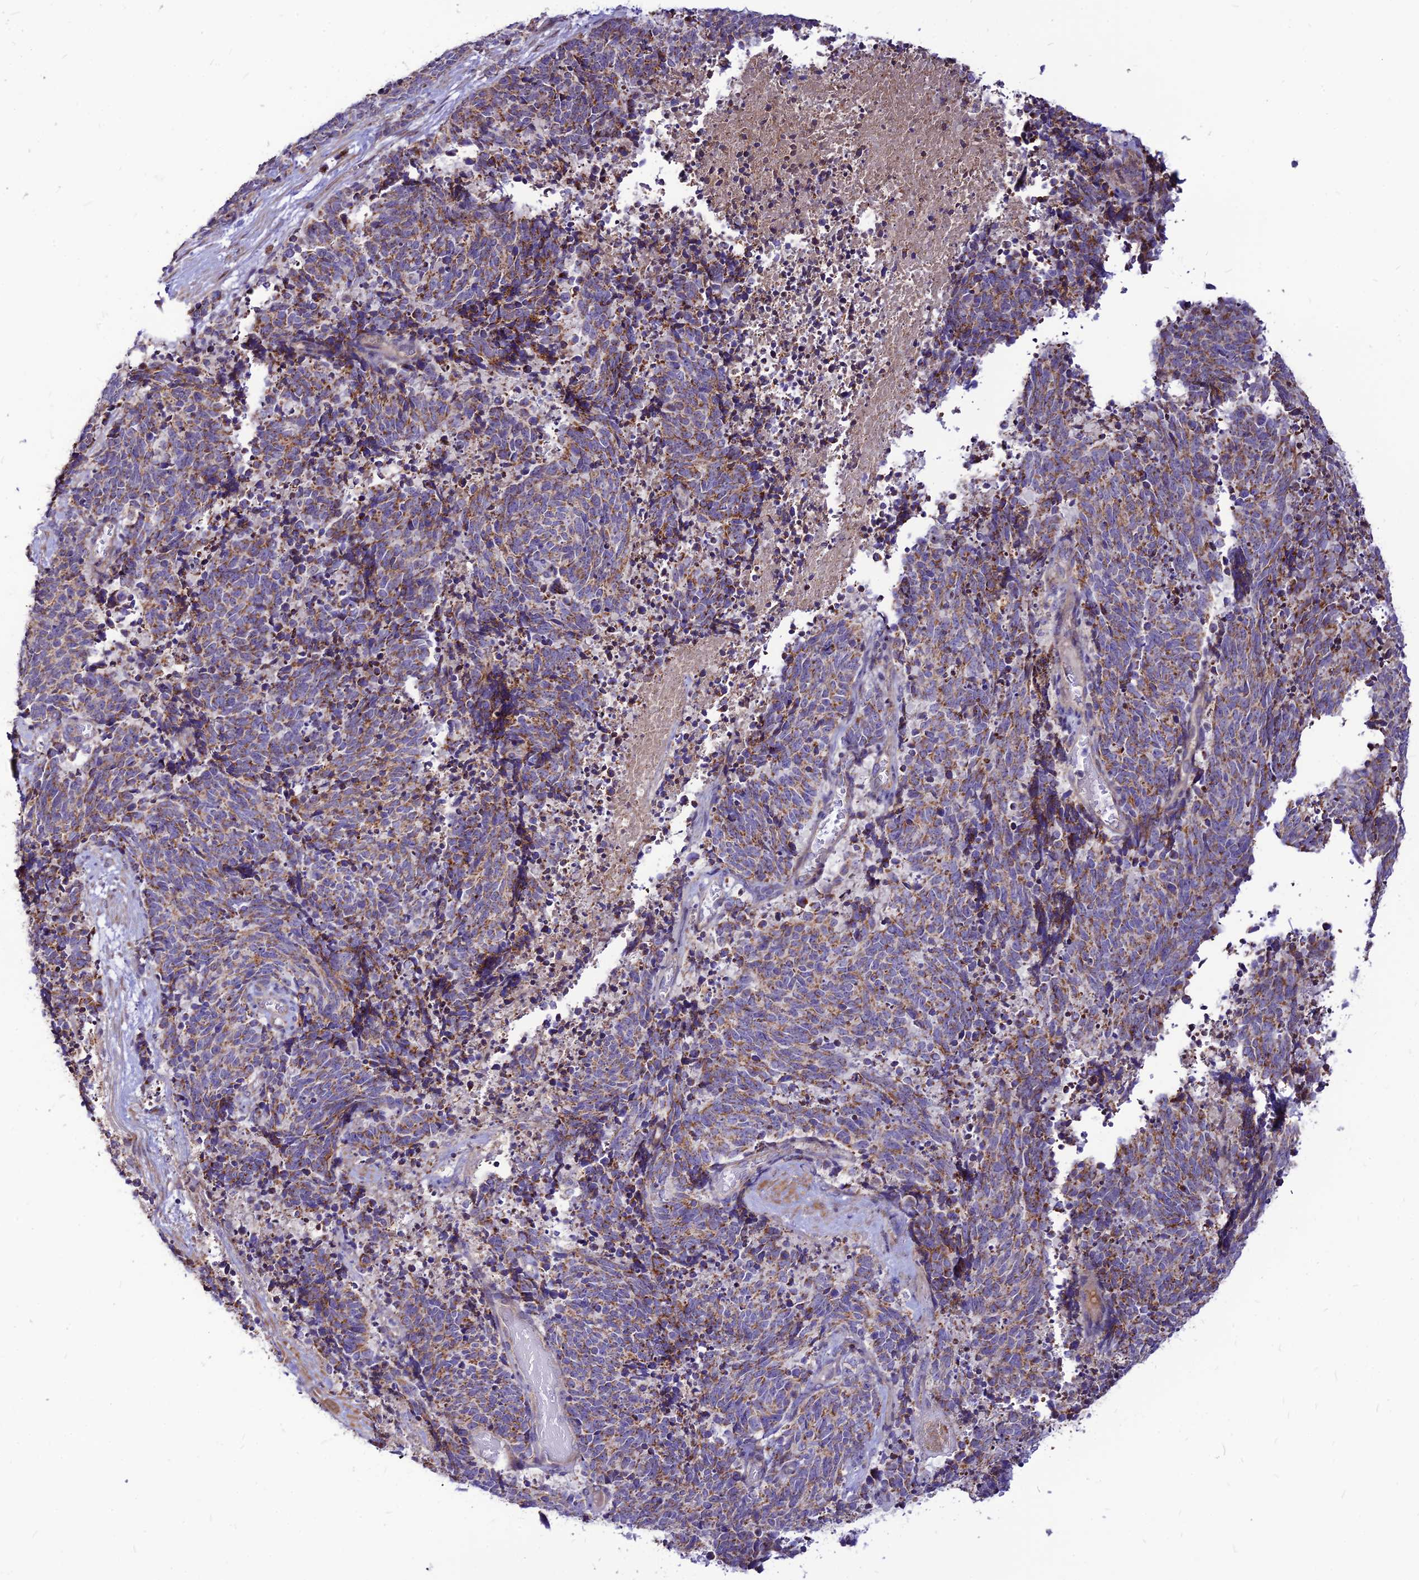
{"staining": {"intensity": "moderate", "quantity": ">75%", "location": "cytoplasmic/membranous"}, "tissue": "cervical cancer", "cell_type": "Tumor cells", "image_type": "cancer", "snomed": [{"axis": "morphology", "description": "Squamous cell carcinoma, NOS"}, {"axis": "topography", "description": "Cervix"}], "caption": "Moderate cytoplasmic/membranous positivity is appreciated in about >75% of tumor cells in cervical squamous cell carcinoma.", "gene": "ECI1", "patient": {"sex": "female", "age": 29}}